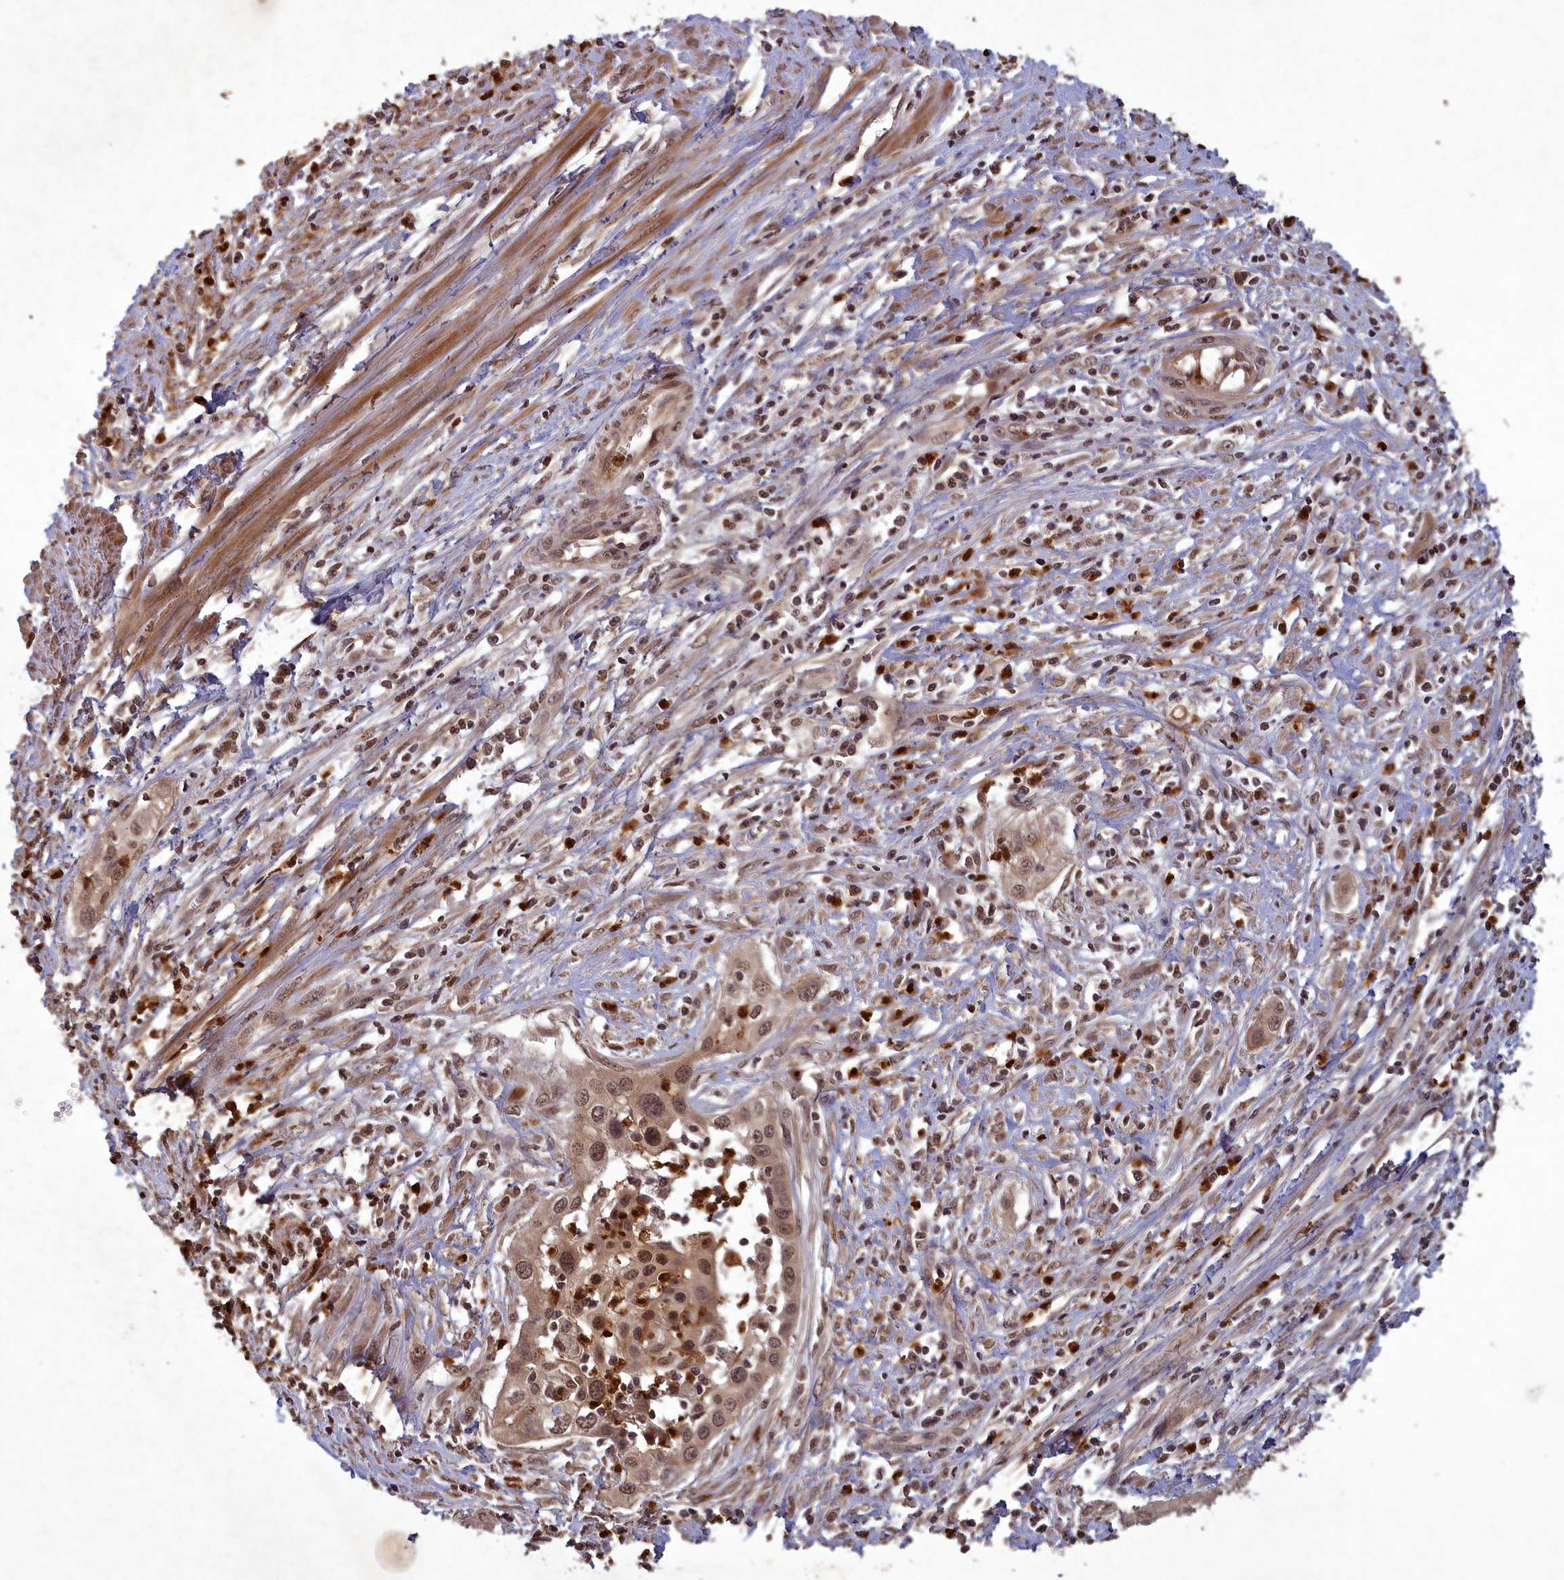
{"staining": {"intensity": "moderate", "quantity": ">75%", "location": "nuclear"}, "tissue": "cervical cancer", "cell_type": "Tumor cells", "image_type": "cancer", "snomed": [{"axis": "morphology", "description": "Squamous cell carcinoma, NOS"}, {"axis": "topography", "description": "Cervix"}], "caption": "IHC (DAB (3,3'-diaminobenzidine)) staining of human squamous cell carcinoma (cervical) exhibits moderate nuclear protein positivity in approximately >75% of tumor cells.", "gene": "SRMS", "patient": {"sex": "female", "age": 34}}